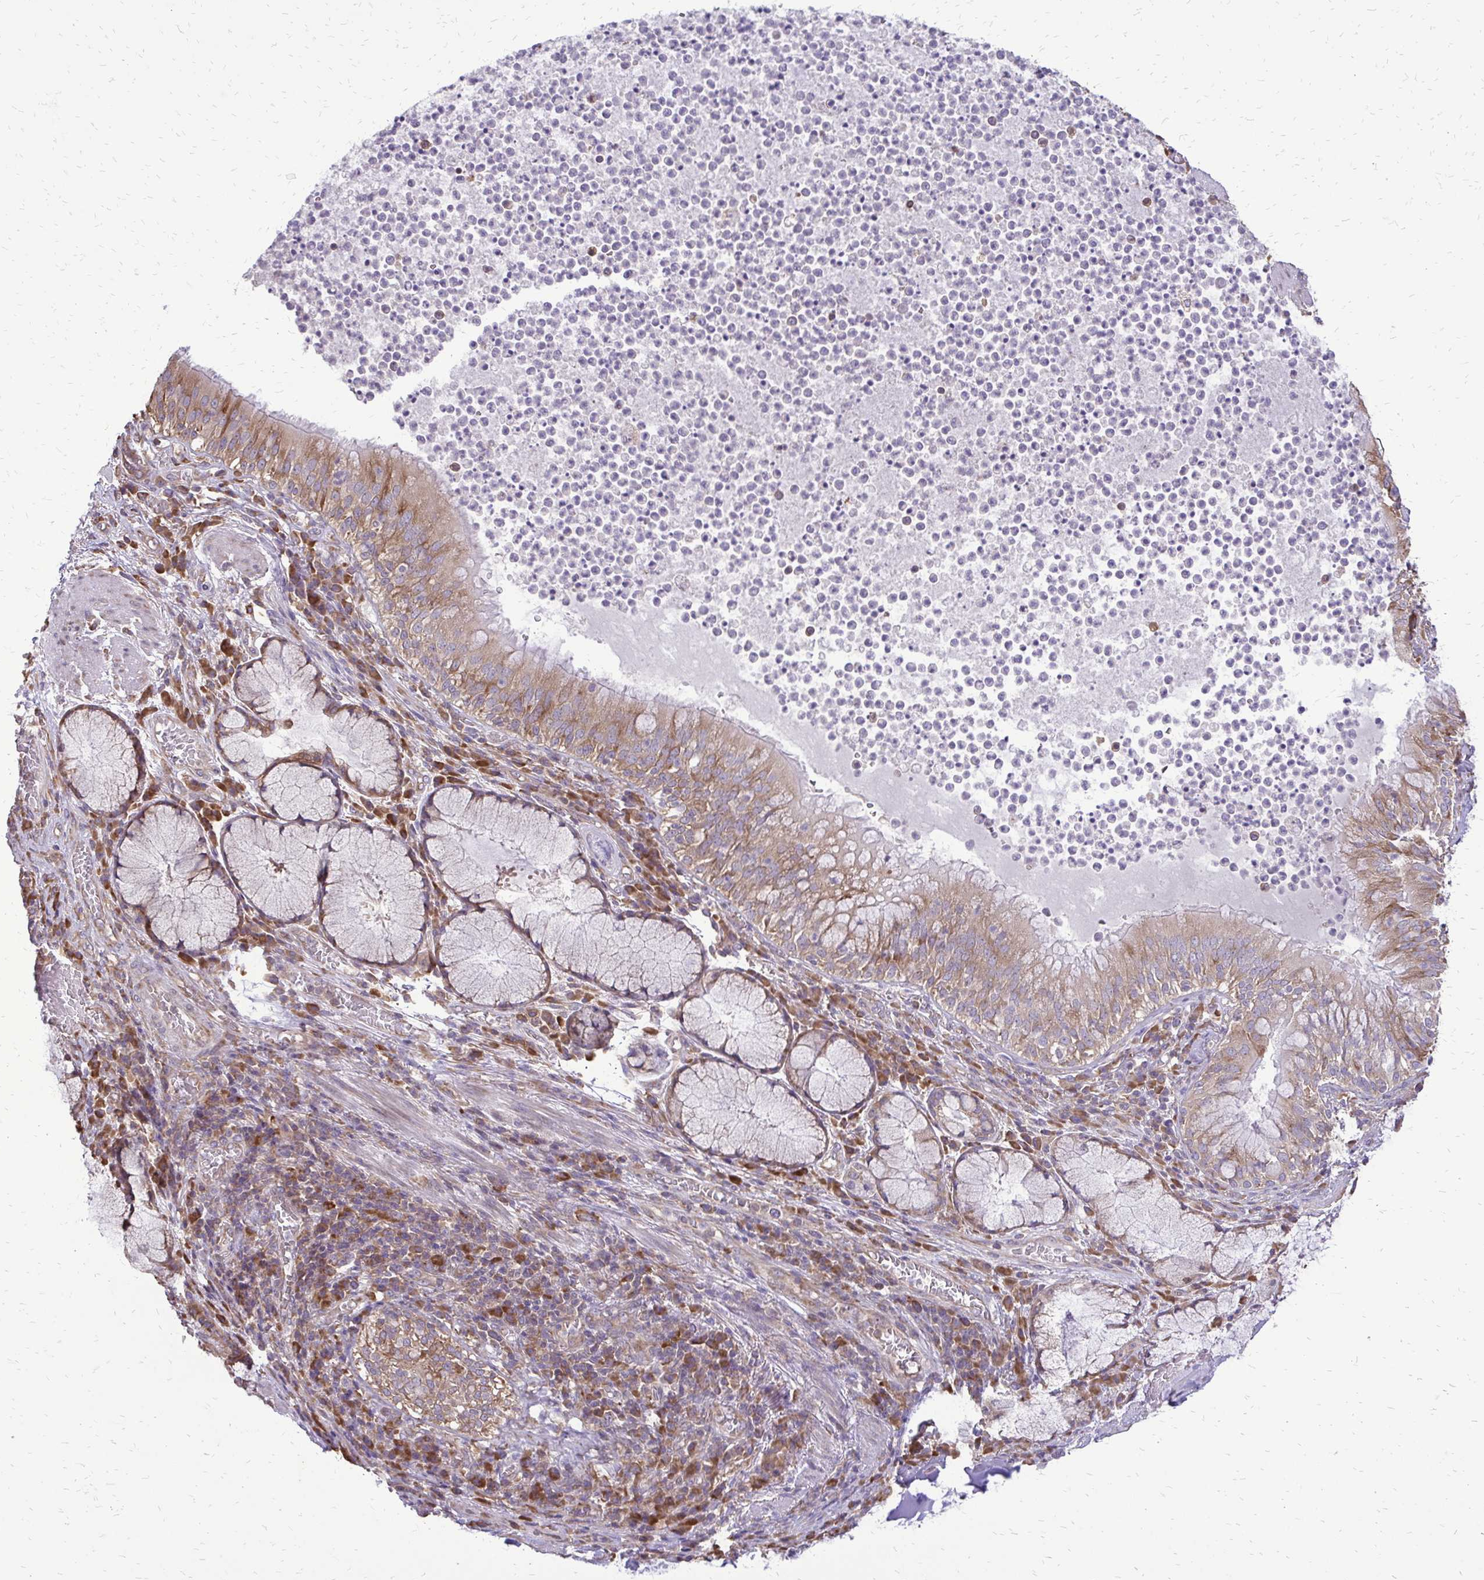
{"staining": {"intensity": "moderate", "quantity": ">75%", "location": "cytoplasmic/membranous"}, "tissue": "bronchus", "cell_type": "Respiratory epithelial cells", "image_type": "normal", "snomed": [{"axis": "morphology", "description": "Normal tissue, NOS"}, {"axis": "topography", "description": "Lymph node"}, {"axis": "topography", "description": "Bronchus"}], "caption": "An immunohistochemistry (IHC) image of benign tissue is shown. Protein staining in brown labels moderate cytoplasmic/membranous positivity in bronchus within respiratory epithelial cells.", "gene": "RPS3", "patient": {"sex": "male", "age": 56}}